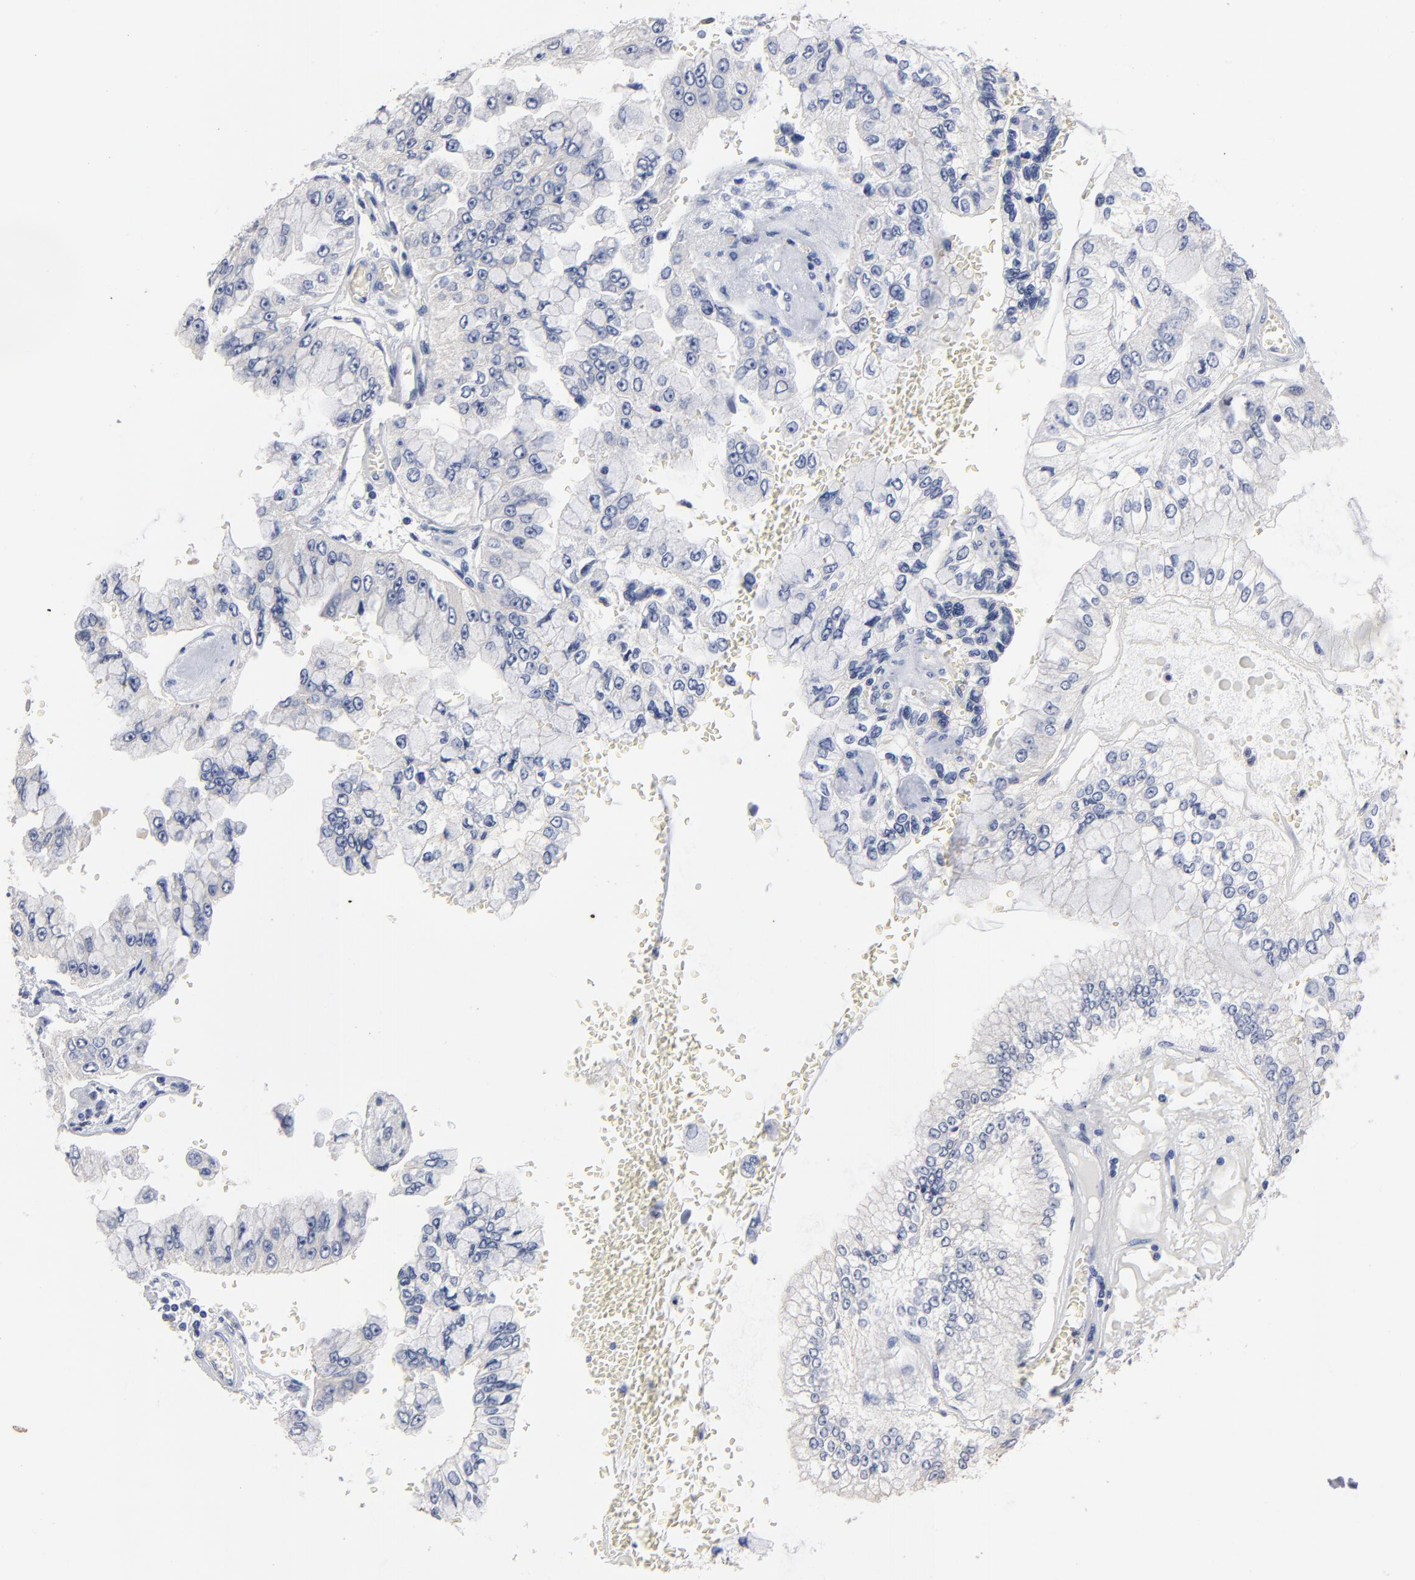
{"staining": {"intensity": "negative", "quantity": "none", "location": "none"}, "tissue": "liver cancer", "cell_type": "Tumor cells", "image_type": "cancer", "snomed": [{"axis": "morphology", "description": "Cholangiocarcinoma"}, {"axis": "topography", "description": "Liver"}], "caption": "IHC image of human liver cancer (cholangiocarcinoma) stained for a protein (brown), which exhibits no positivity in tumor cells.", "gene": "AADAC", "patient": {"sex": "female", "age": 79}}